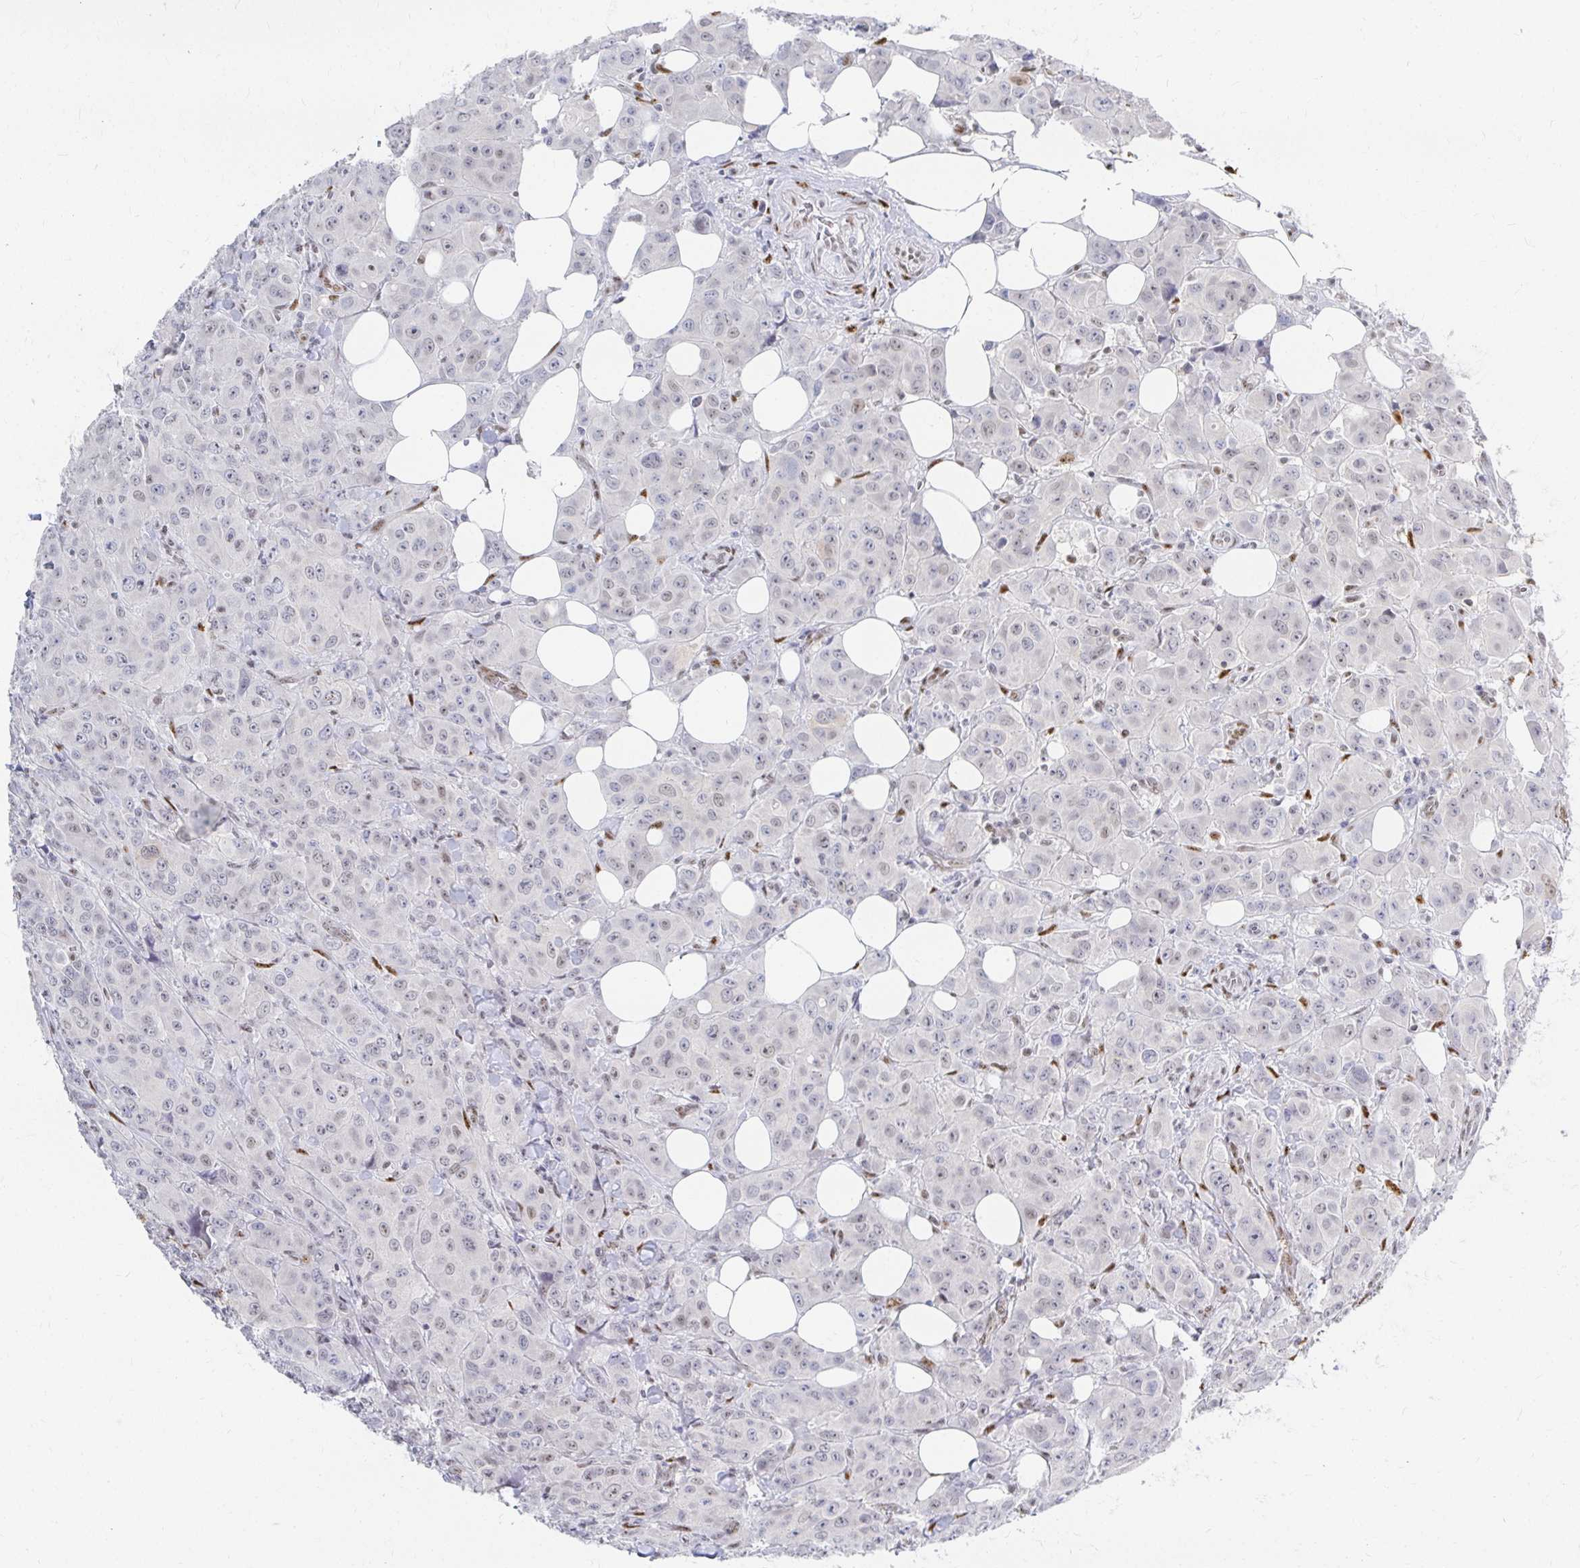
{"staining": {"intensity": "weak", "quantity": "<25%", "location": "nuclear"}, "tissue": "breast cancer", "cell_type": "Tumor cells", "image_type": "cancer", "snomed": [{"axis": "morphology", "description": "Normal tissue, NOS"}, {"axis": "morphology", "description": "Duct carcinoma"}, {"axis": "topography", "description": "Breast"}], "caption": "DAB immunohistochemical staining of invasive ductal carcinoma (breast) displays no significant expression in tumor cells.", "gene": "CLIC3", "patient": {"sex": "female", "age": 43}}